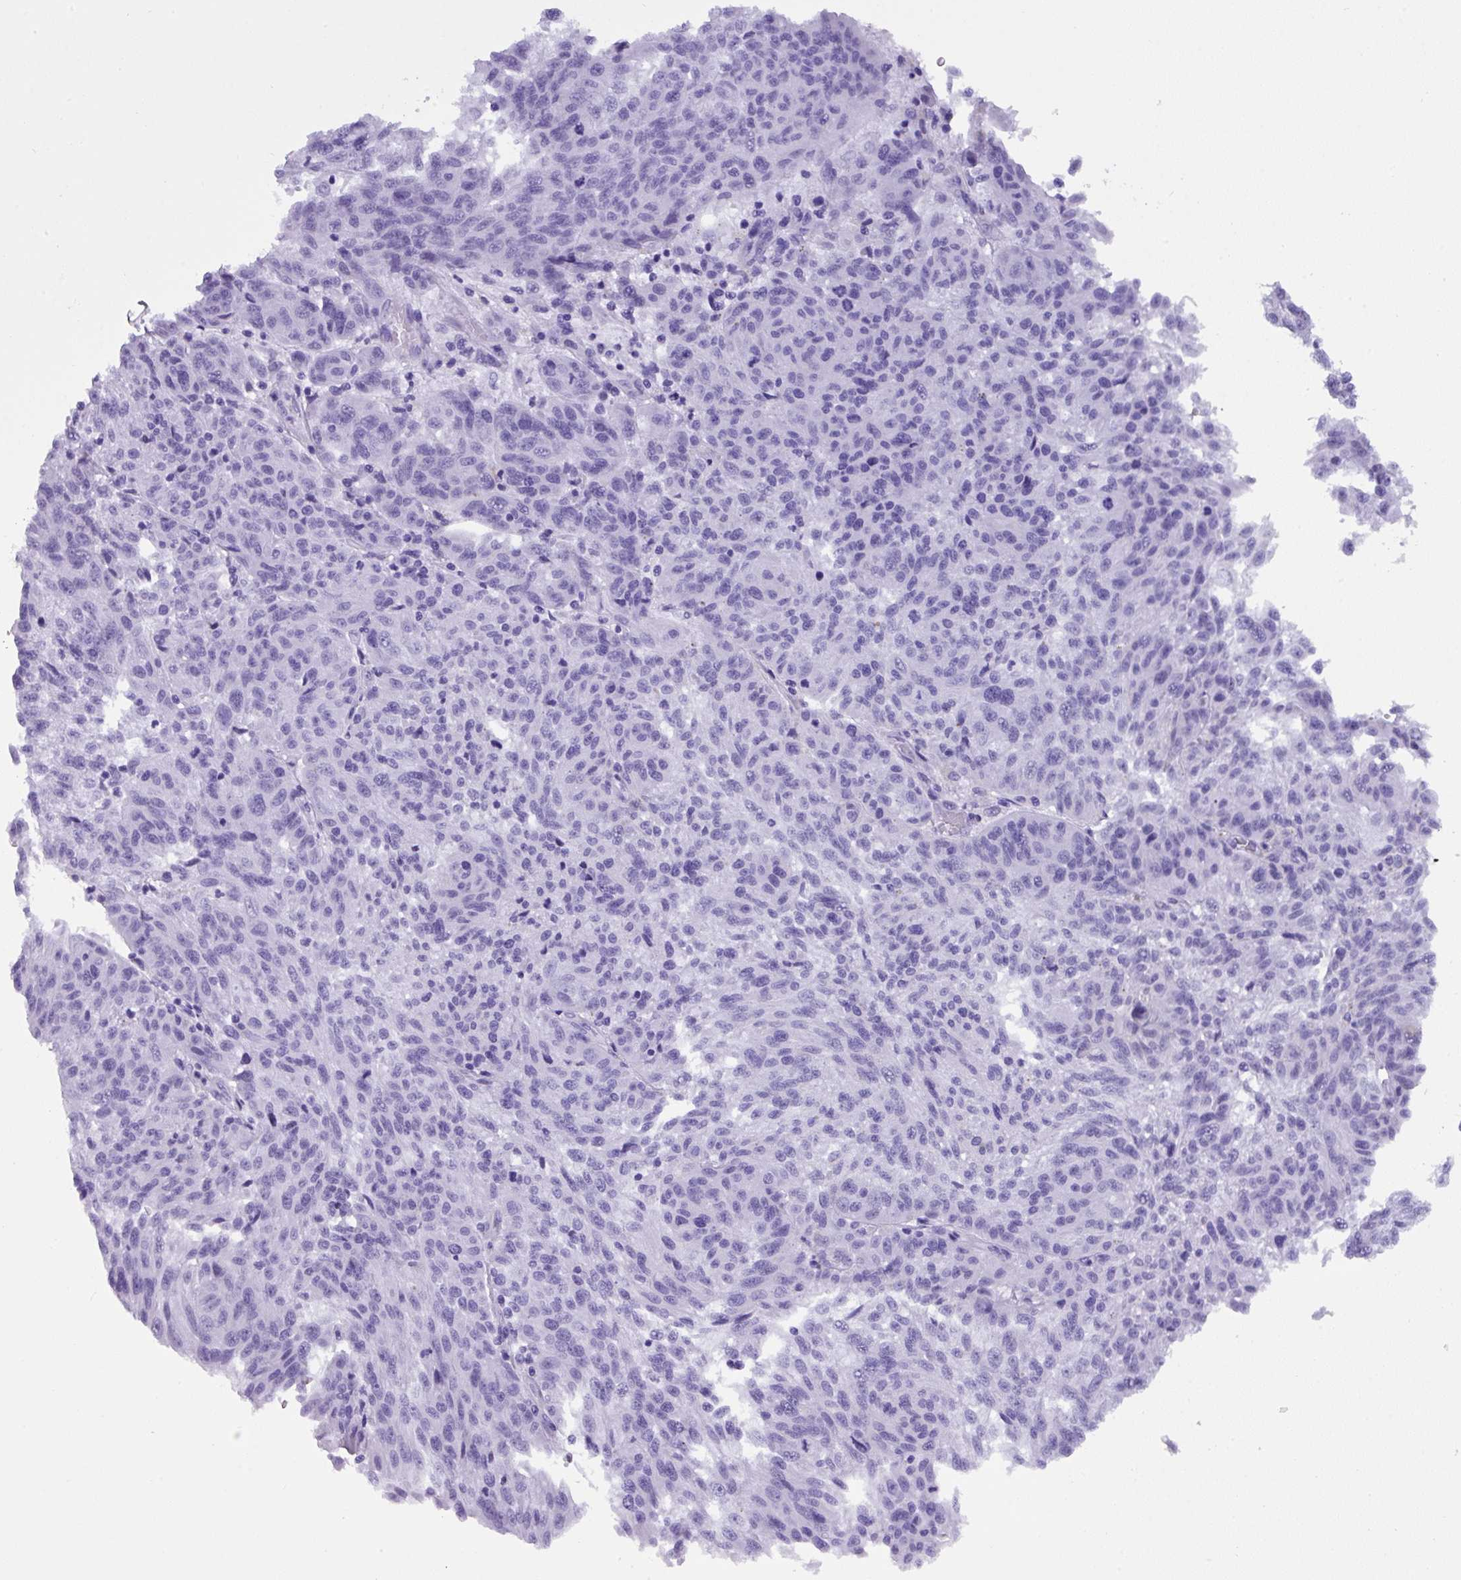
{"staining": {"intensity": "negative", "quantity": "none", "location": "none"}, "tissue": "melanoma", "cell_type": "Tumor cells", "image_type": "cancer", "snomed": [{"axis": "morphology", "description": "Malignant melanoma, NOS"}, {"axis": "topography", "description": "Skin"}], "caption": "IHC histopathology image of malignant melanoma stained for a protein (brown), which exhibits no staining in tumor cells.", "gene": "MUC21", "patient": {"sex": "male", "age": 53}}